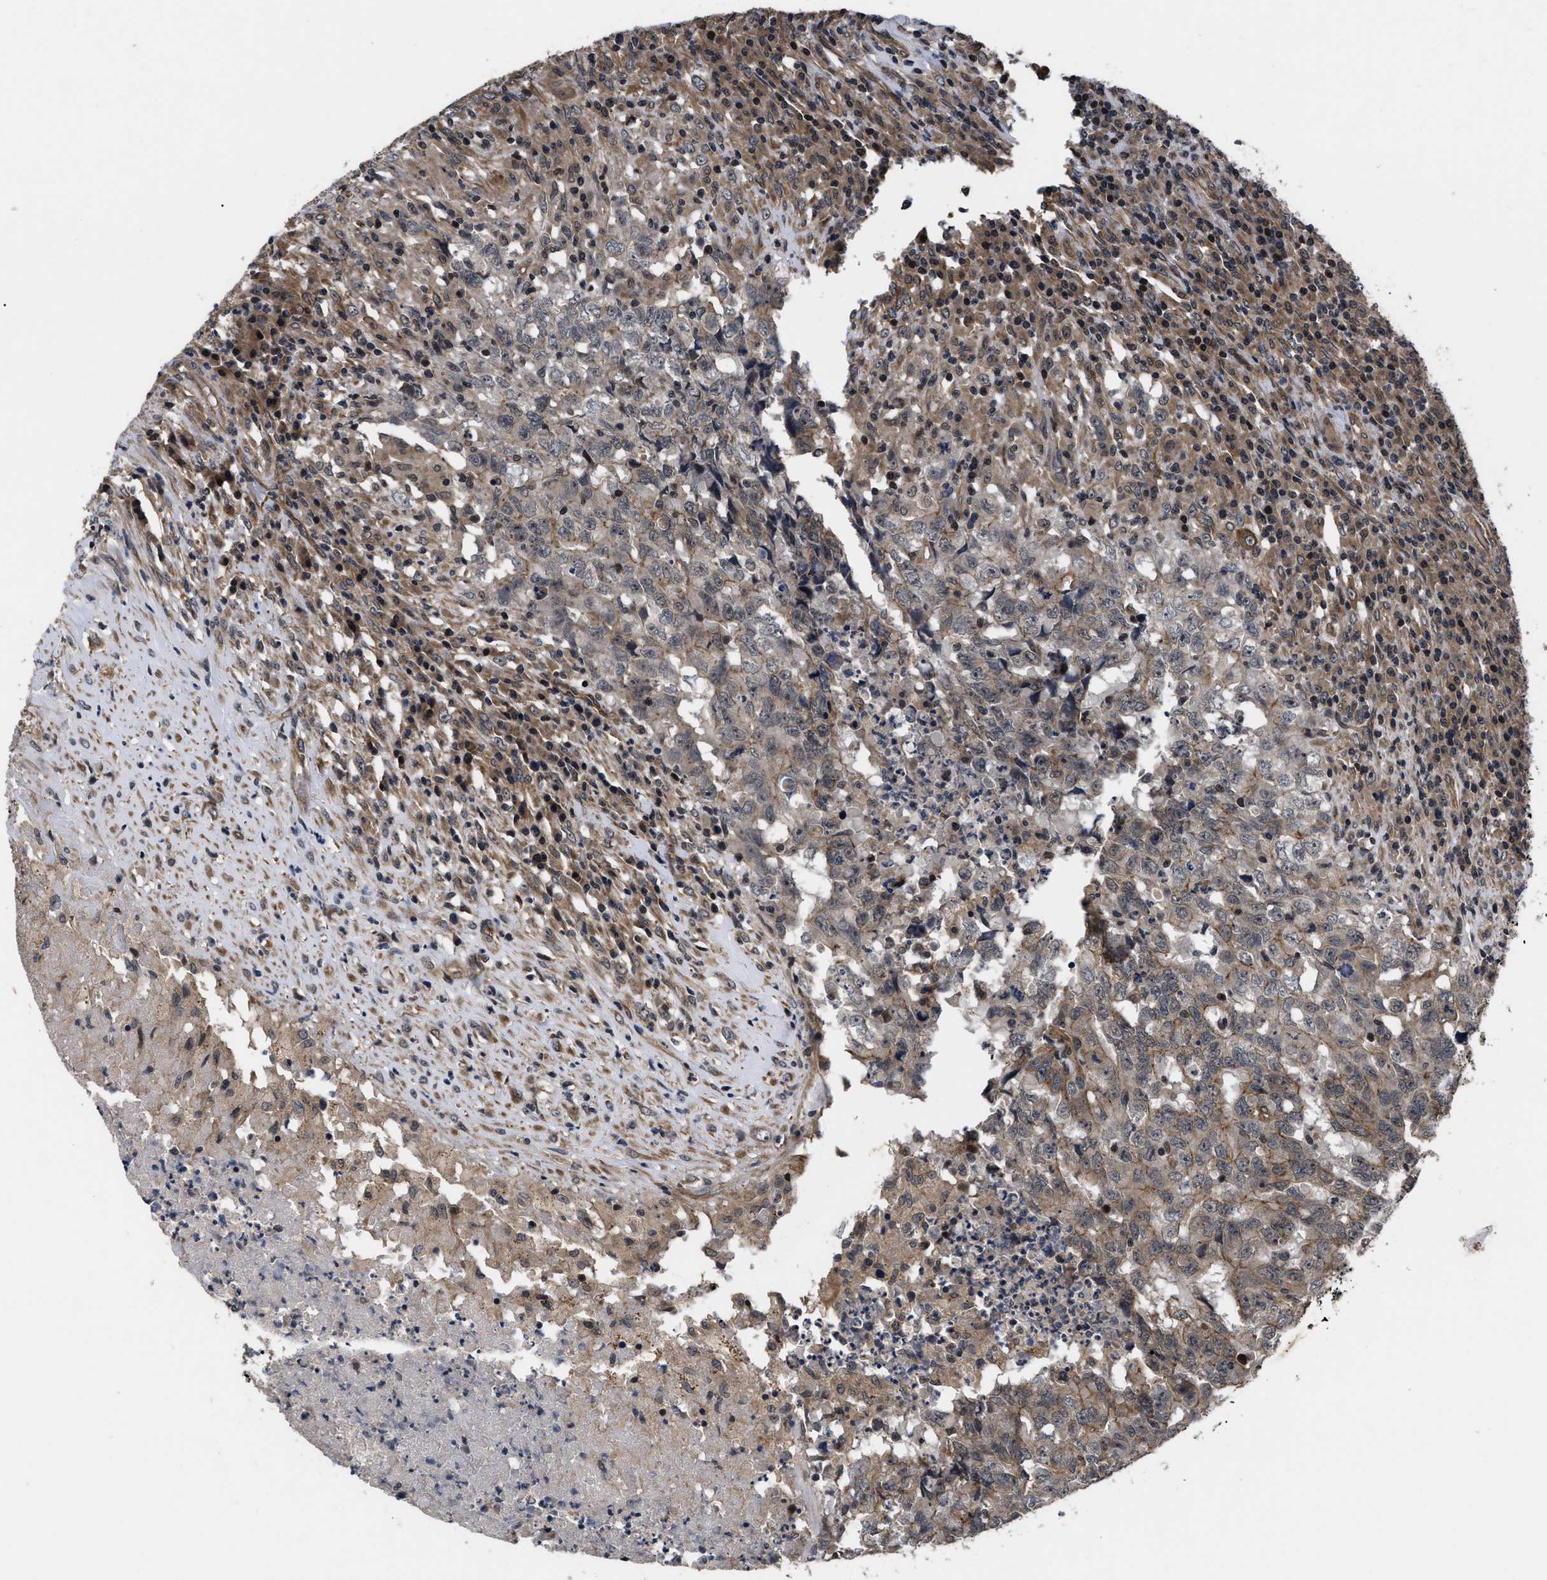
{"staining": {"intensity": "weak", "quantity": "25%-75%", "location": "cytoplasmic/membranous"}, "tissue": "testis cancer", "cell_type": "Tumor cells", "image_type": "cancer", "snomed": [{"axis": "morphology", "description": "Necrosis, NOS"}, {"axis": "morphology", "description": "Carcinoma, Embryonal, NOS"}, {"axis": "topography", "description": "Testis"}], "caption": "A micrograph showing weak cytoplasmic/membranous staining in about 25%-75% of tumor cells in testis embryonal carcinoma, as visualized by brown immunohistochemical staining.", "gene": "DNAJC14", "patient": {"sex": "male", "age": 19}}